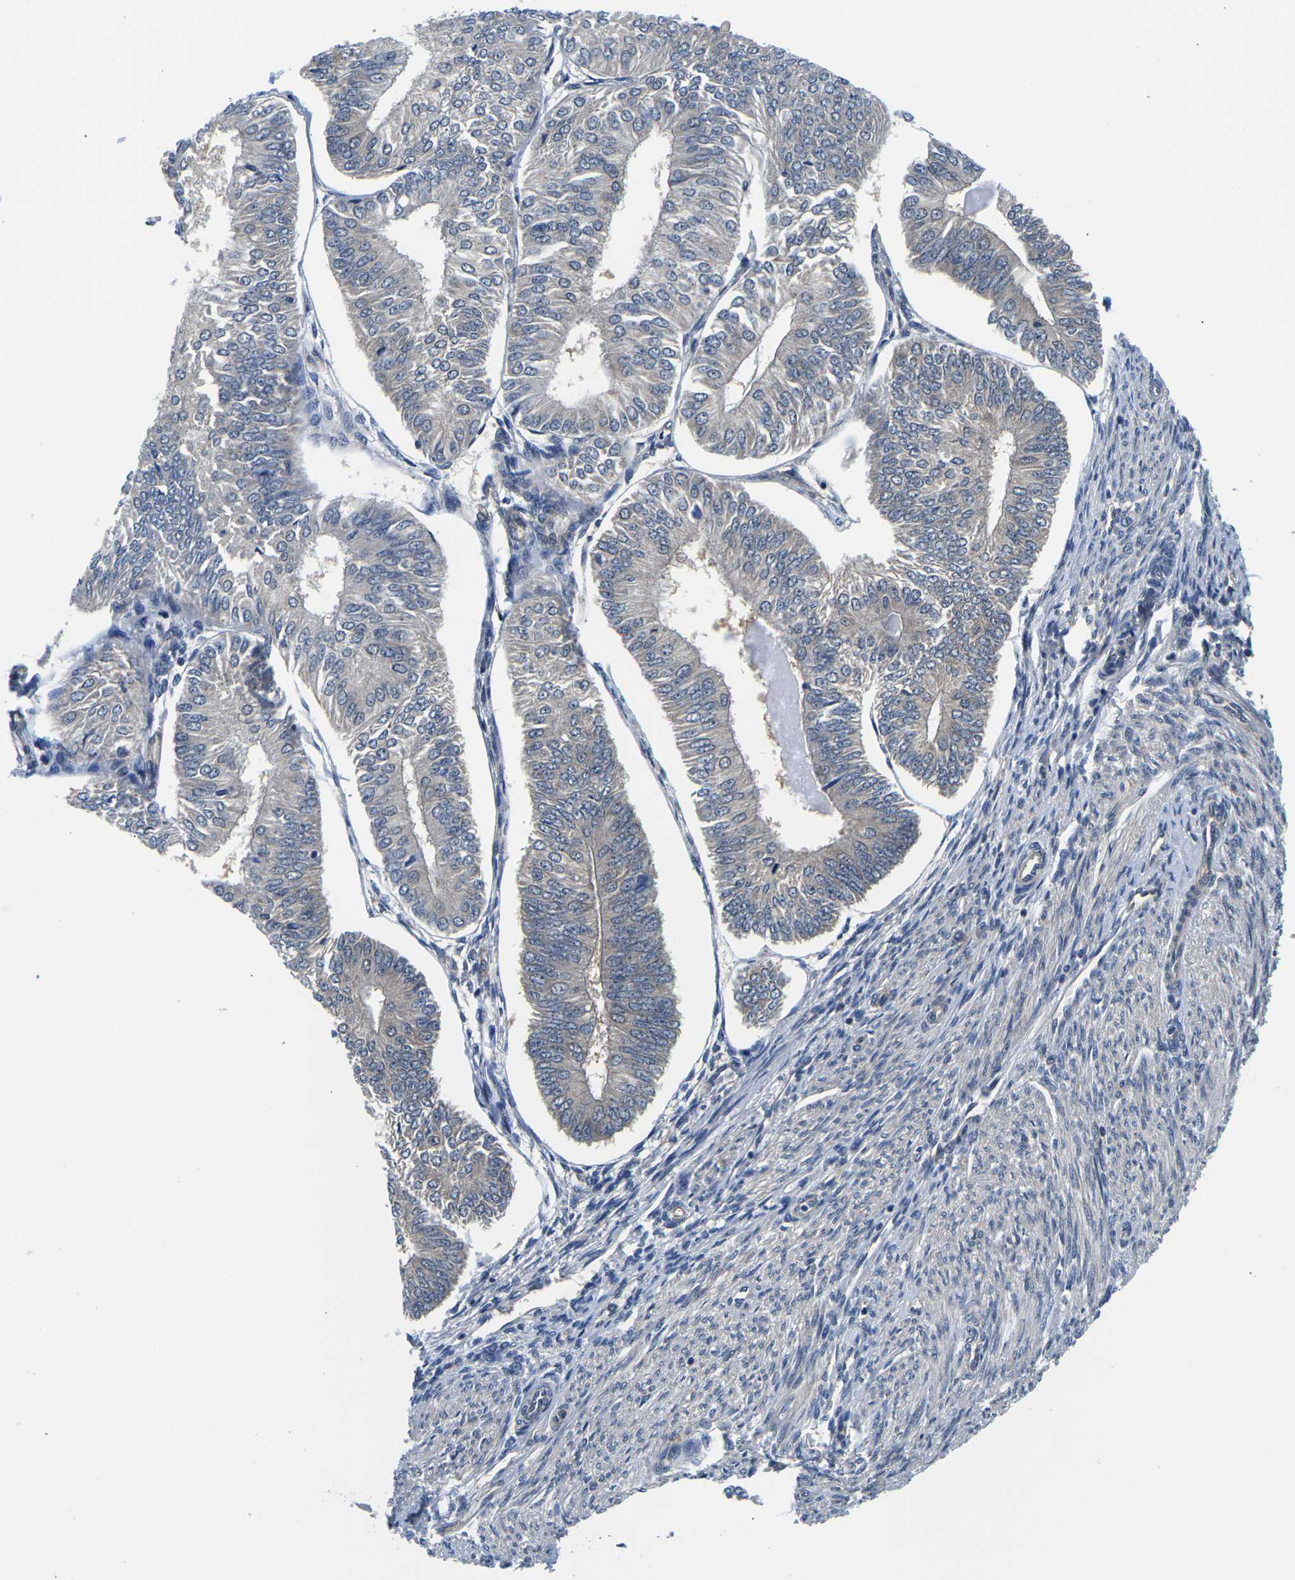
{"staining": {"intensity": "weak", "quantity": "<25%", "location": "cytoplasmic/membranous"}, "tissue": "endometrial cancer", "cell_type": "Tumor cells", "image_type": "cancer", "snomed": [{"axis": "morphology", "description": "Adenocarcinoma, NOS"}, {"axis": "topography", "description": "Endometrium"}], "caption": "Immunohistochemistry (IHC) image of neoplastic tissue: endometrial cancer (adenocarcinoma) stained with DAB displays no significant protein positivity in tumor cells.", "gene": "GSK3B", "patient": {"sex": "female", "age": 58}}